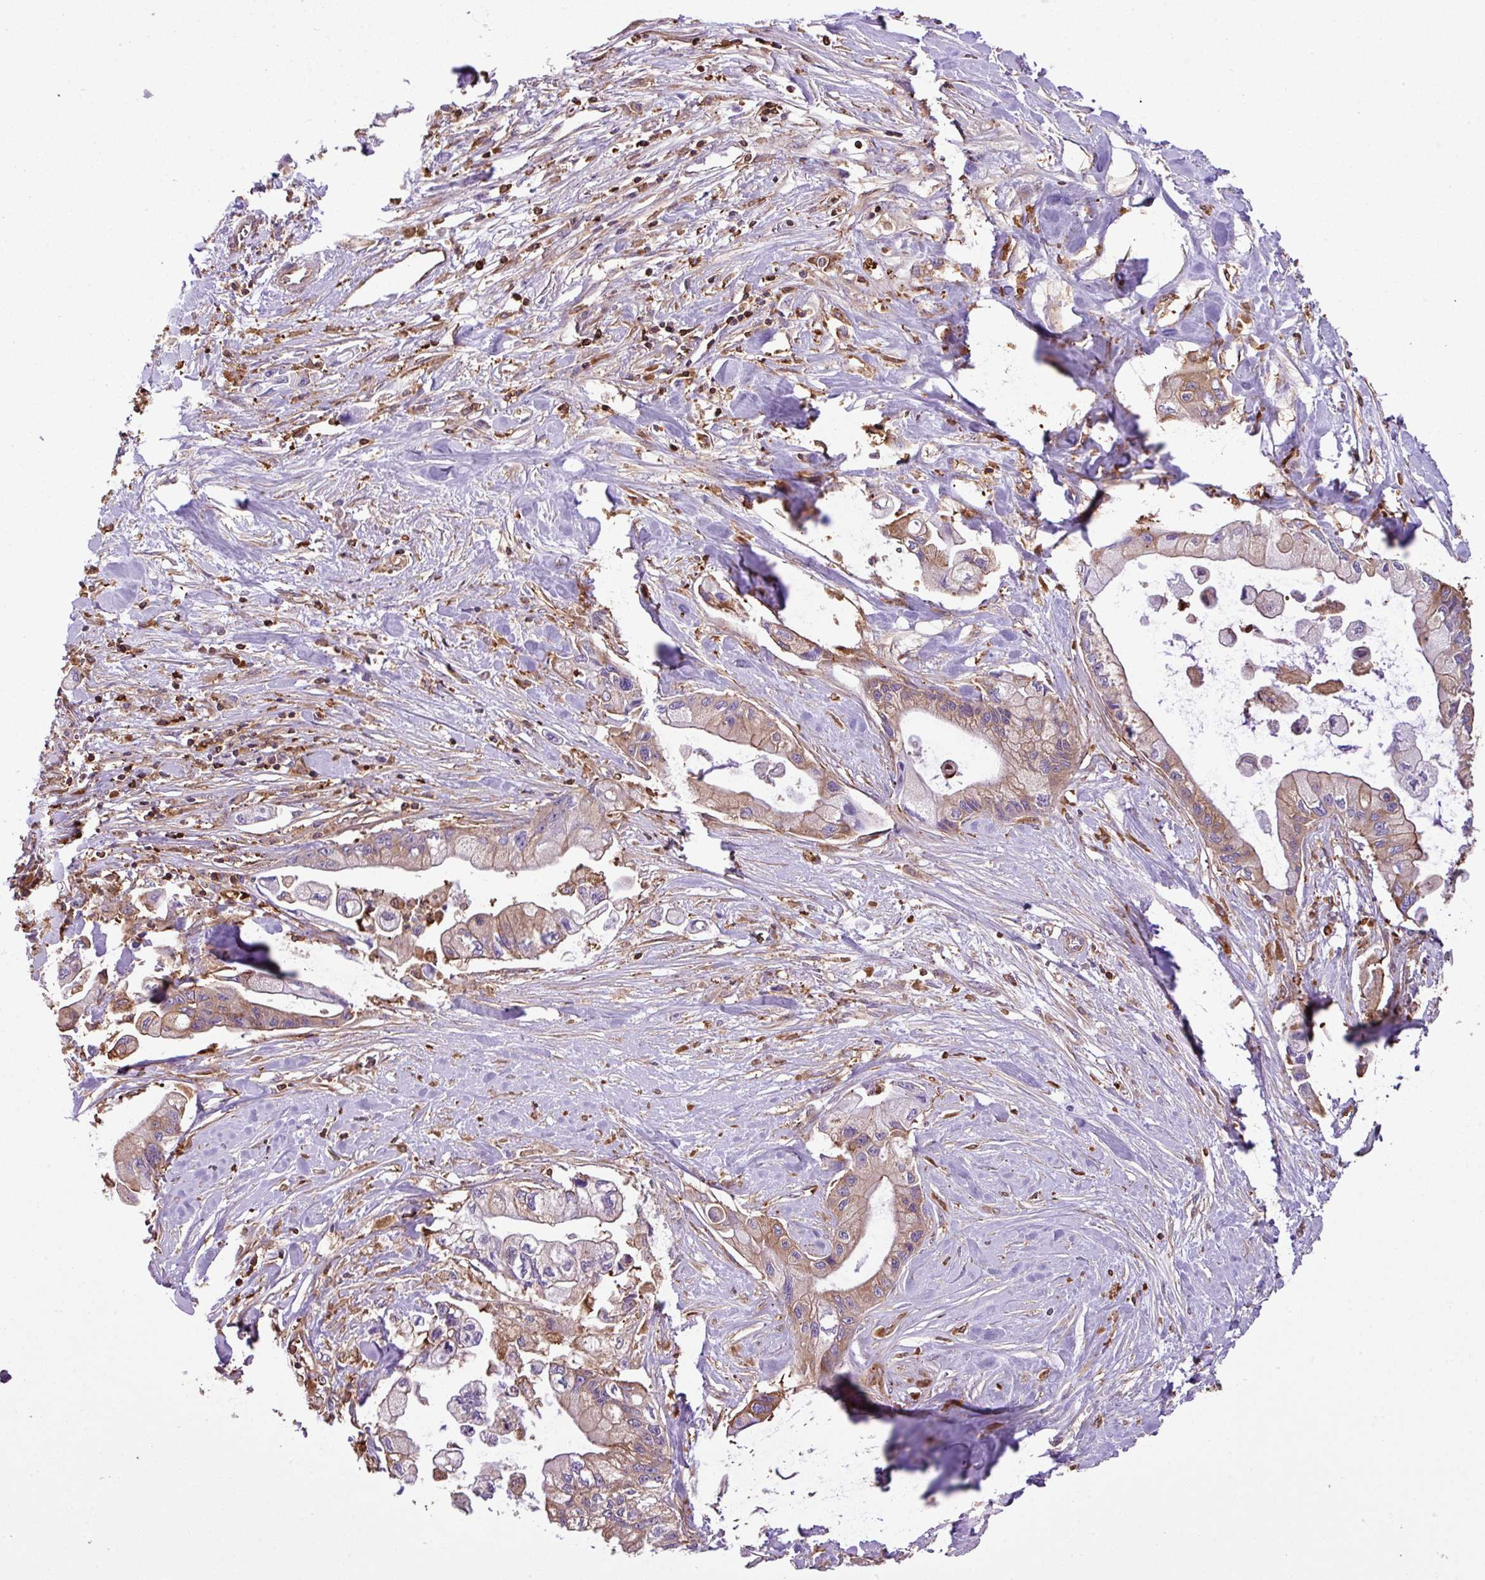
{"staining": {"intensity": "moderate", "quantity": ">75%", "location": "cytoplasmic/membranous"}, "tissue": "pancreatic cancer", "cell_type": "Tumor cells", "image_type": "cancer", "snomed": [{"axis": "morphology", "description": "Adenocarcinoma, NOS"}, {"axis": "topography", "description": "Pancreas"}], "caption": "Immunohistochemistry (IHC) micrograph of neoplastic tissue: human pancreatic cancer (adenocarcinoma) stained using immunohistochemistry (IHC) displays medium levels of moderate protein expression localized specifically in the cytoplasmic/membranous of tumor cells, appearing as a cytoplasmic/membranous brown color.", "gene": "PGAP6", "patient": {"sex": "male", "age": 61}}